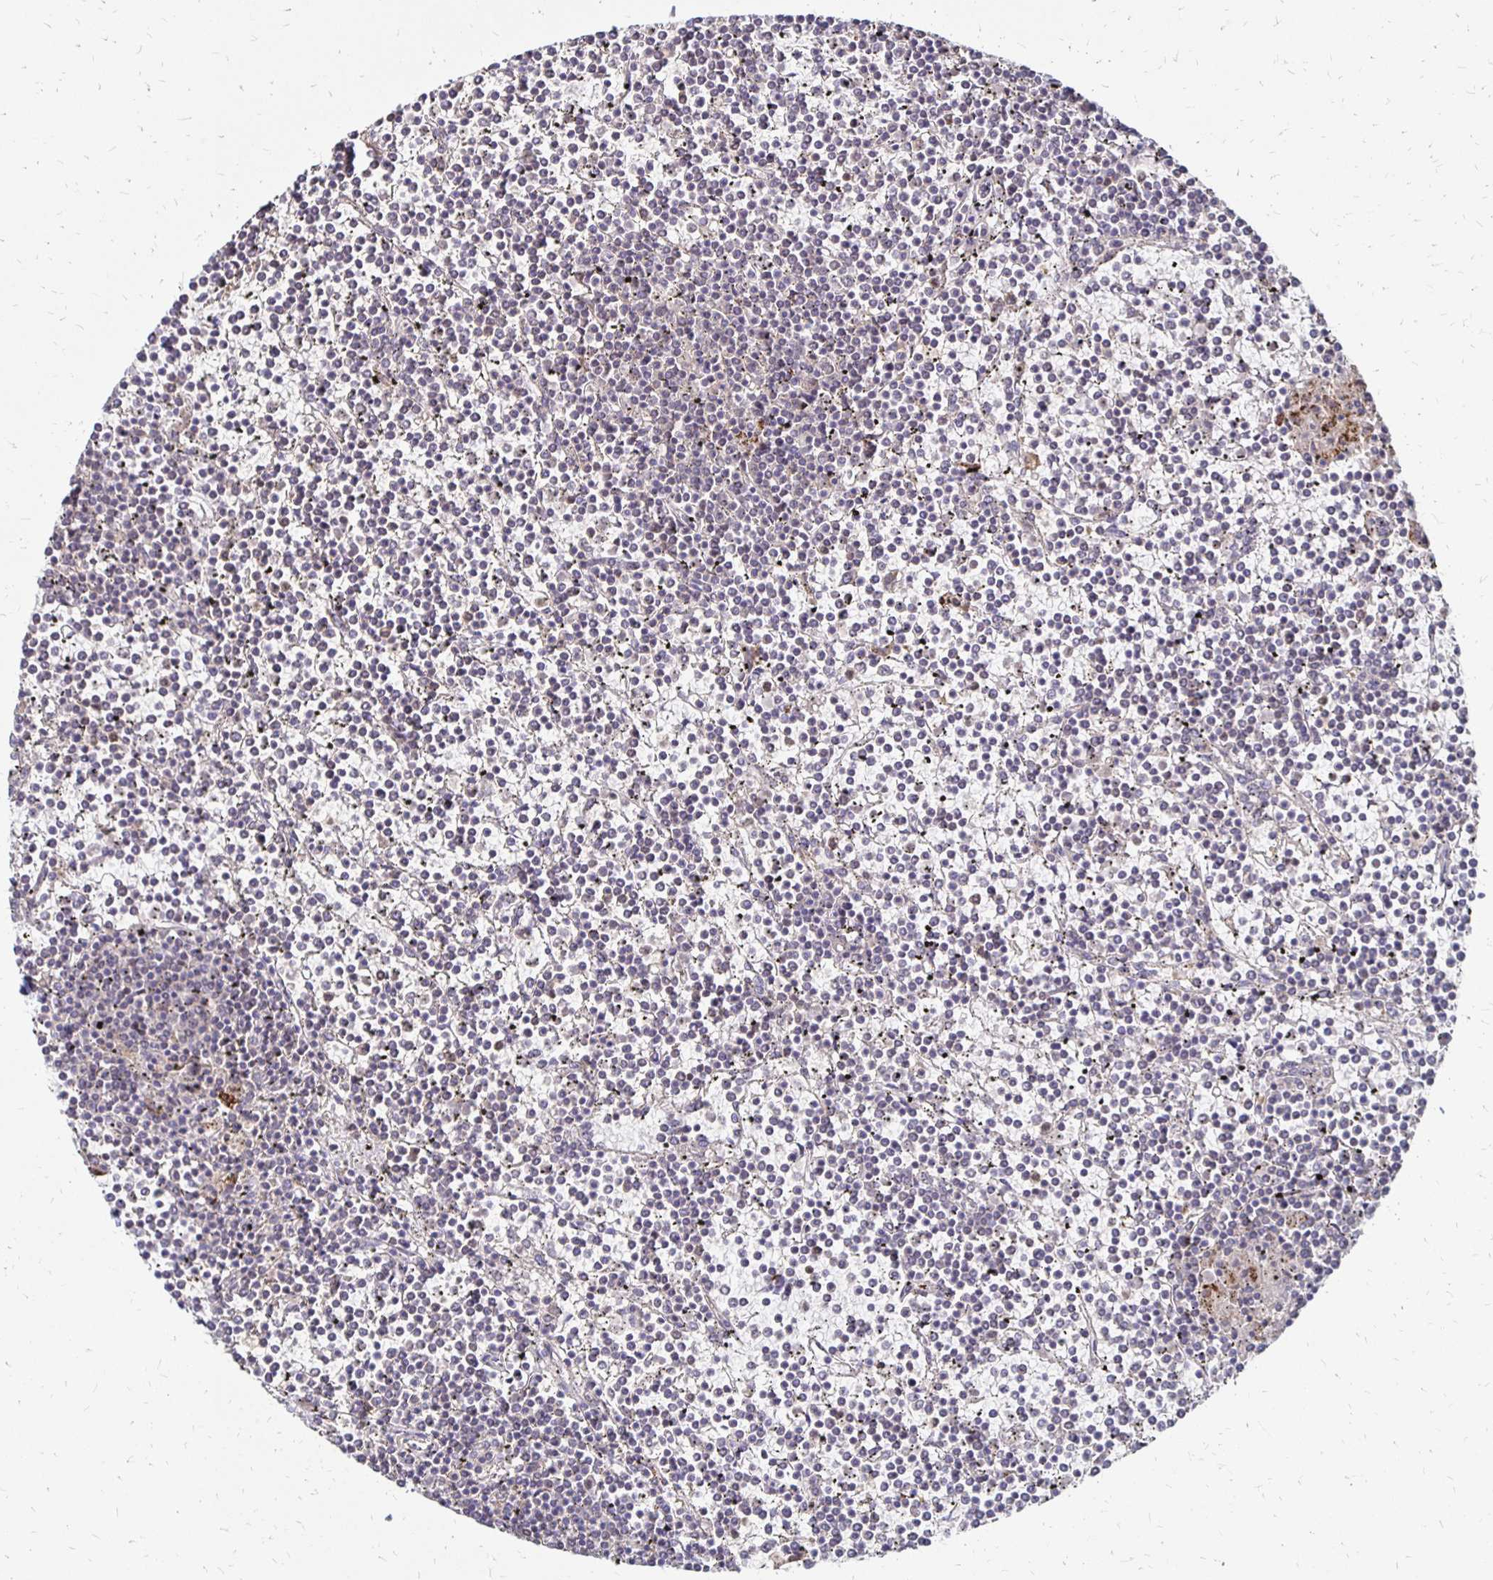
{"staining": {"intensity": "negative", "quantity": "none", "location": "none"}, "tissue": "lymphoma", "cell_type": "Tumor cells", "image_type": "cancer", "snomed": [{"axis": "morphology", "description": "Malignant lymphoma, non-Hodgkin's type, Low grade"}, {"axis": "topography", "description": "Spleen"}], "caption": "Tumor cells are negative for protein expression in human lymphoma. (DAB (3,3'-diaminobenzidine) IHC with hematoxylin counter stain).", "gene": "CLASRP", "patient": {"sex": "female", "age": 19}}